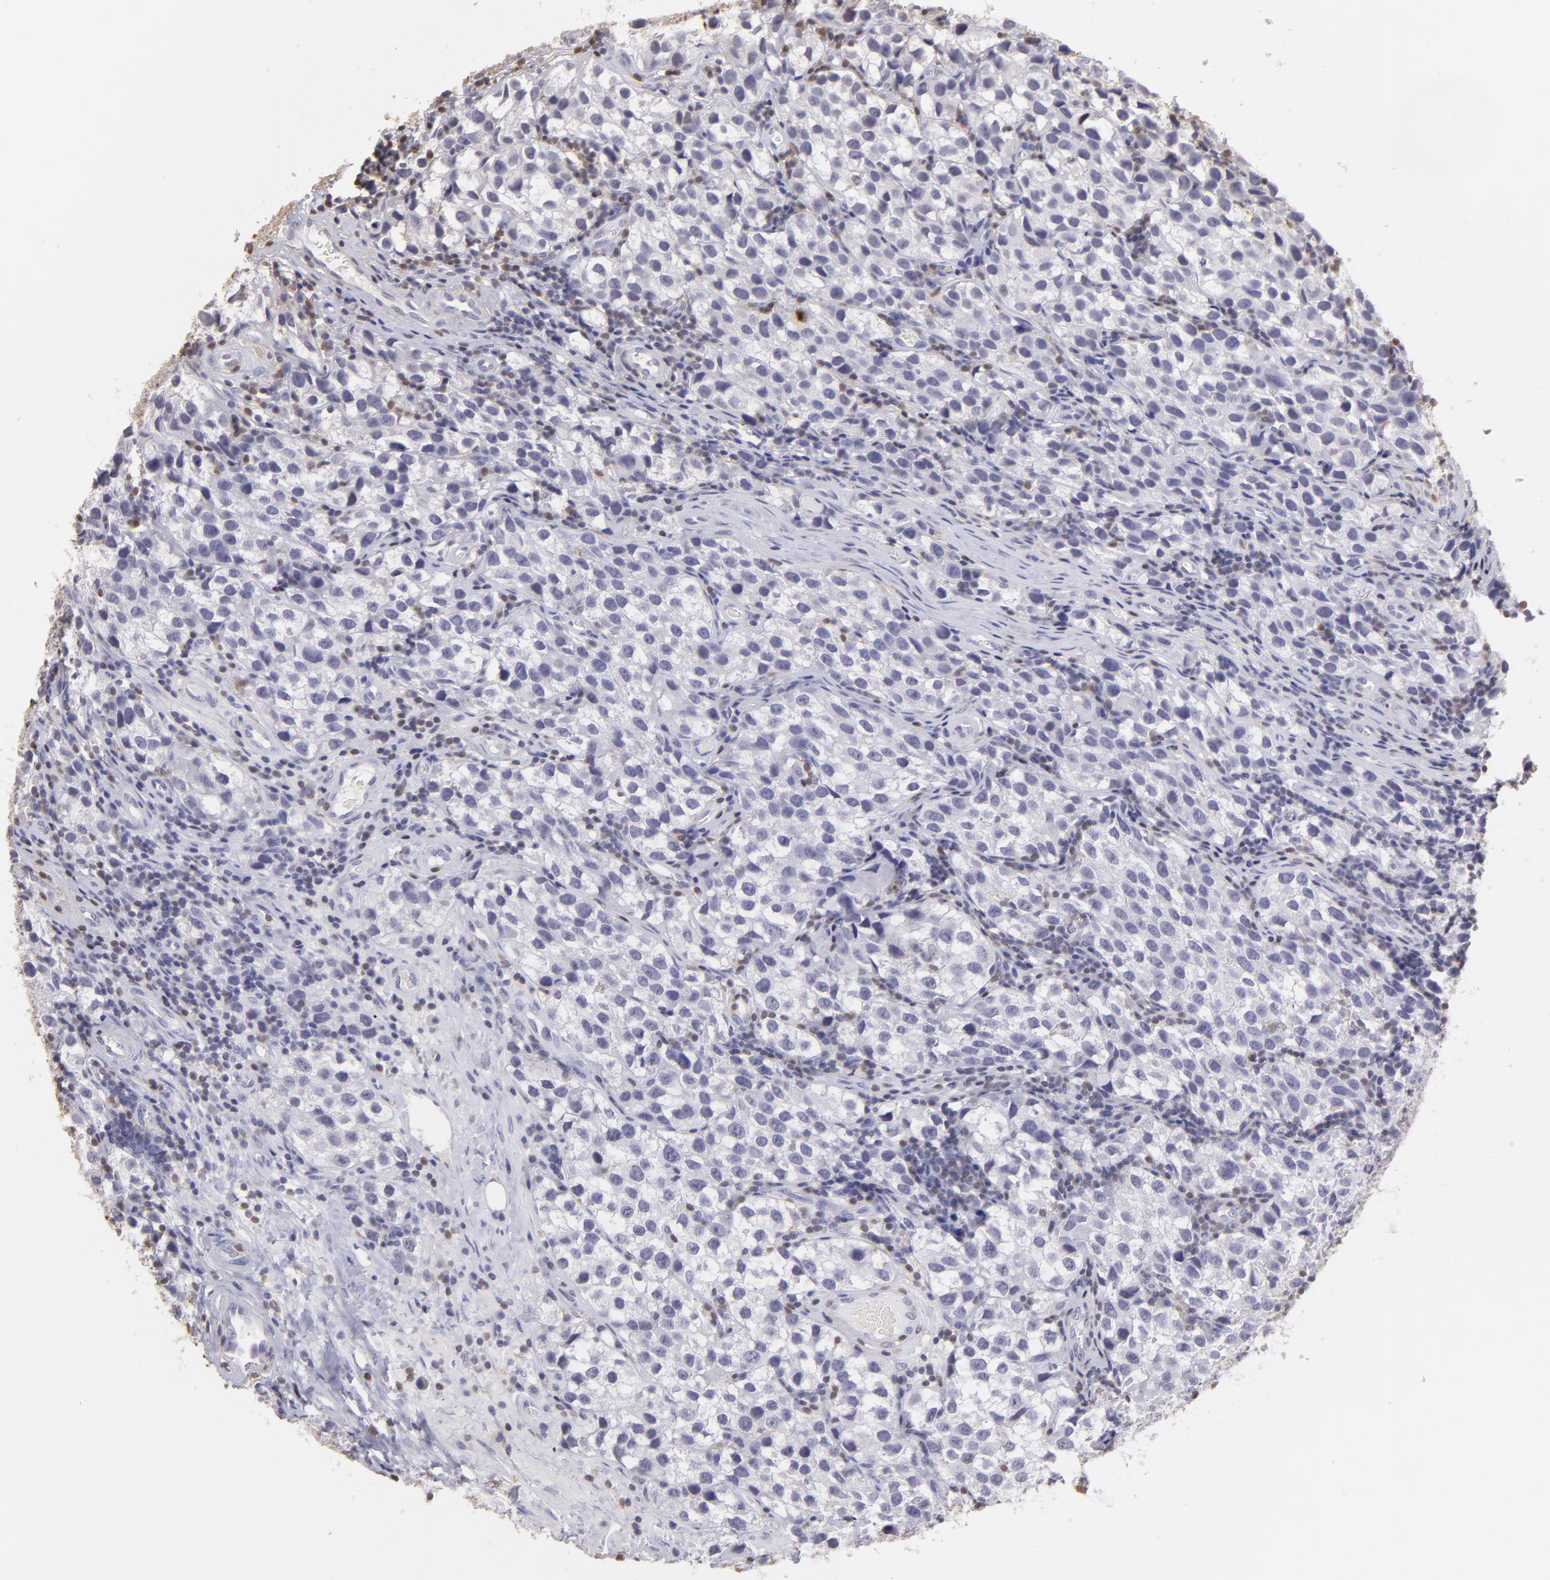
{"staining": {"intensity": "negative", "quantity": "none", "location": "none"}, "tissue": "testis cancer", "cell_type": "Tumor cells", "image_type": "cancer", "snomed": [{"axis": "morphology", "description": "Seminoma, NOS"}, {"axis": "topography", "description": "Testis"}], "caption": "This is an immunohistochemistry histopathology image of human seminoma (testis). There is no staining in tumor cells.", "gene": "S100A2", "patient": {"sex": "male", "age": 39}}